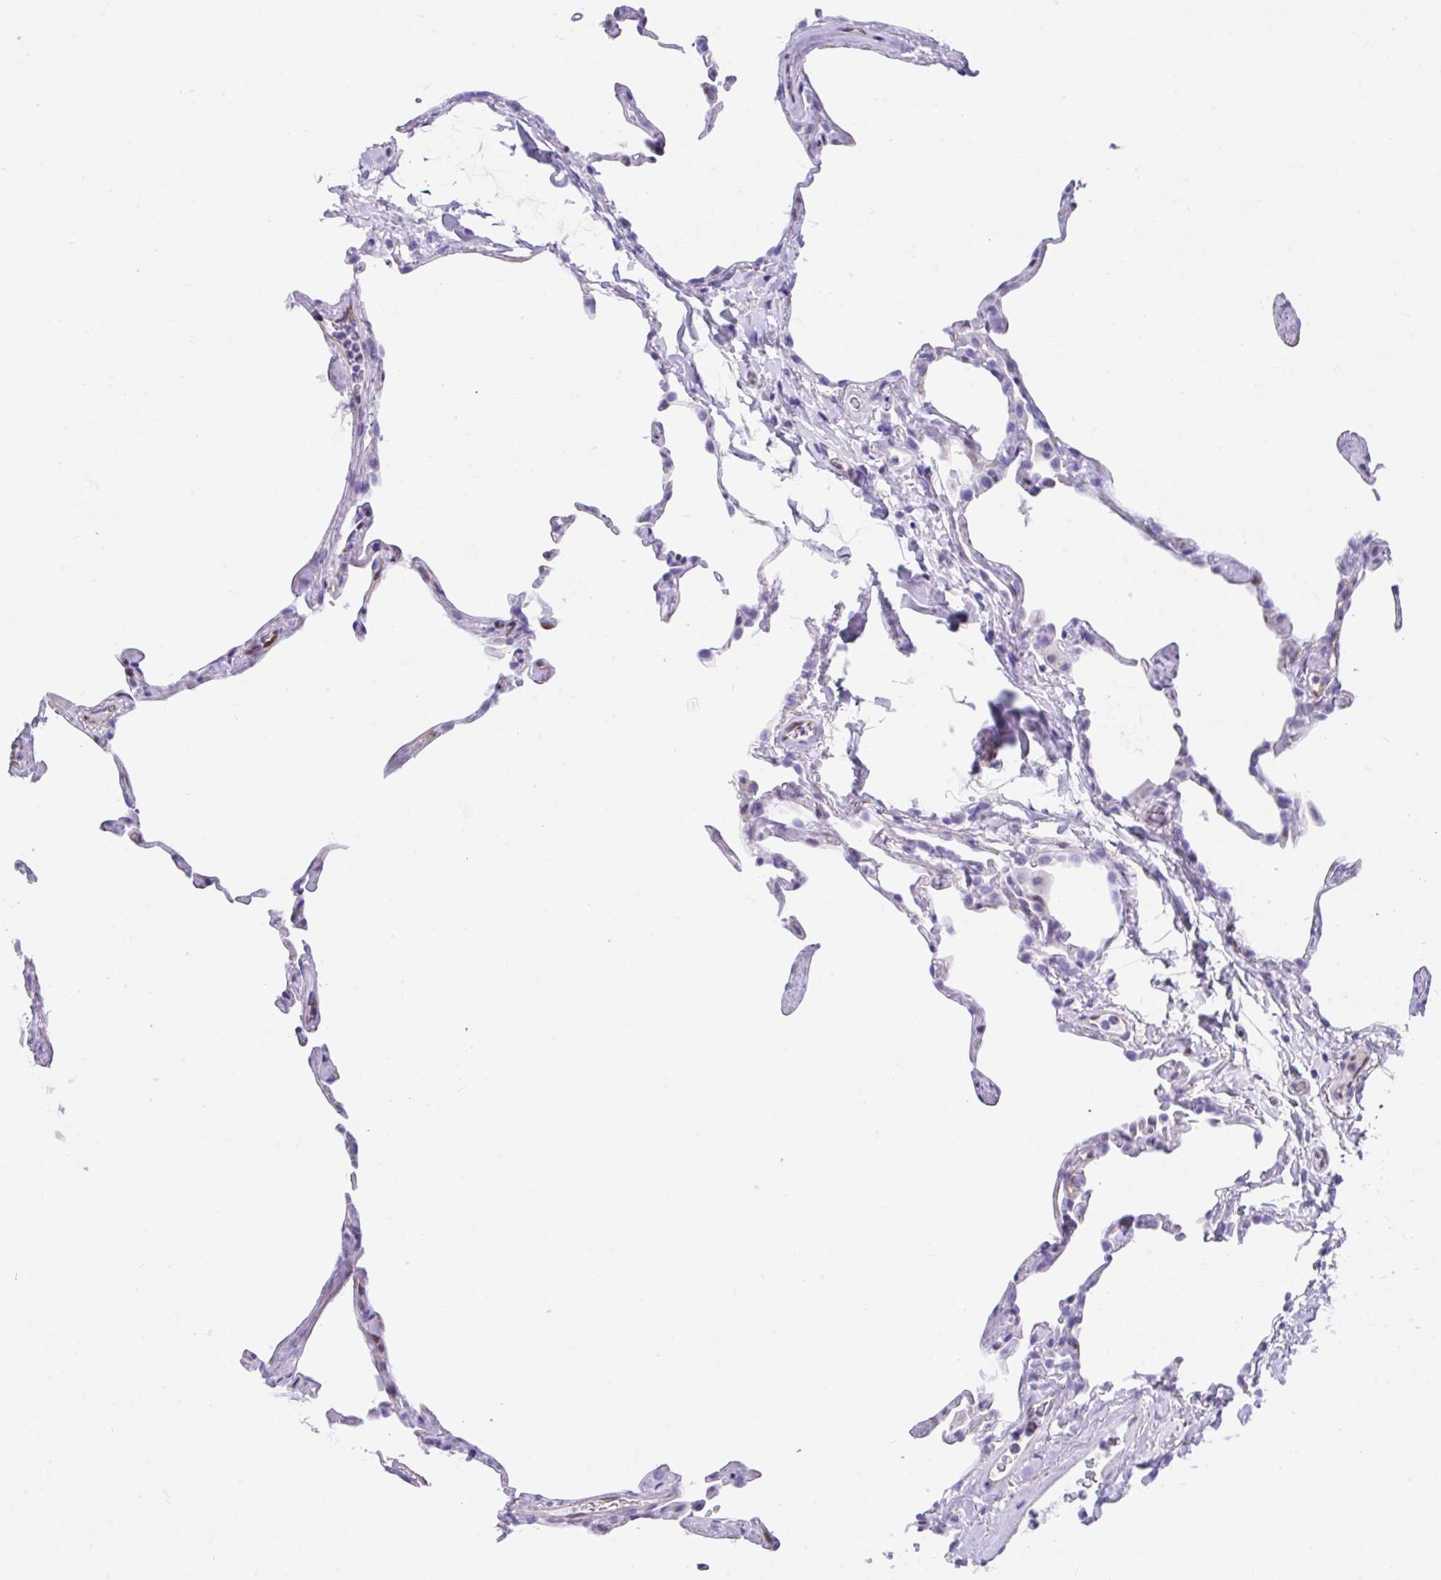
{"staining": {"intensity": "negative", "quantity": "none", "location": "none"}, "tissue": "lung", "cell_type": "Alveolar cells", "image_type": "normal", "snomed": [{"axis": "morphology", "description": "Normal tissue, NOS"}, {"axis": "topography", "description": "Lung"}], "caption": "DAB immunohistochemical staining of benign human lung exhibits no significant positivity in alveolar cells.", "gene": "FAM107A", "patient": {"sex": "male", "age": 65}}